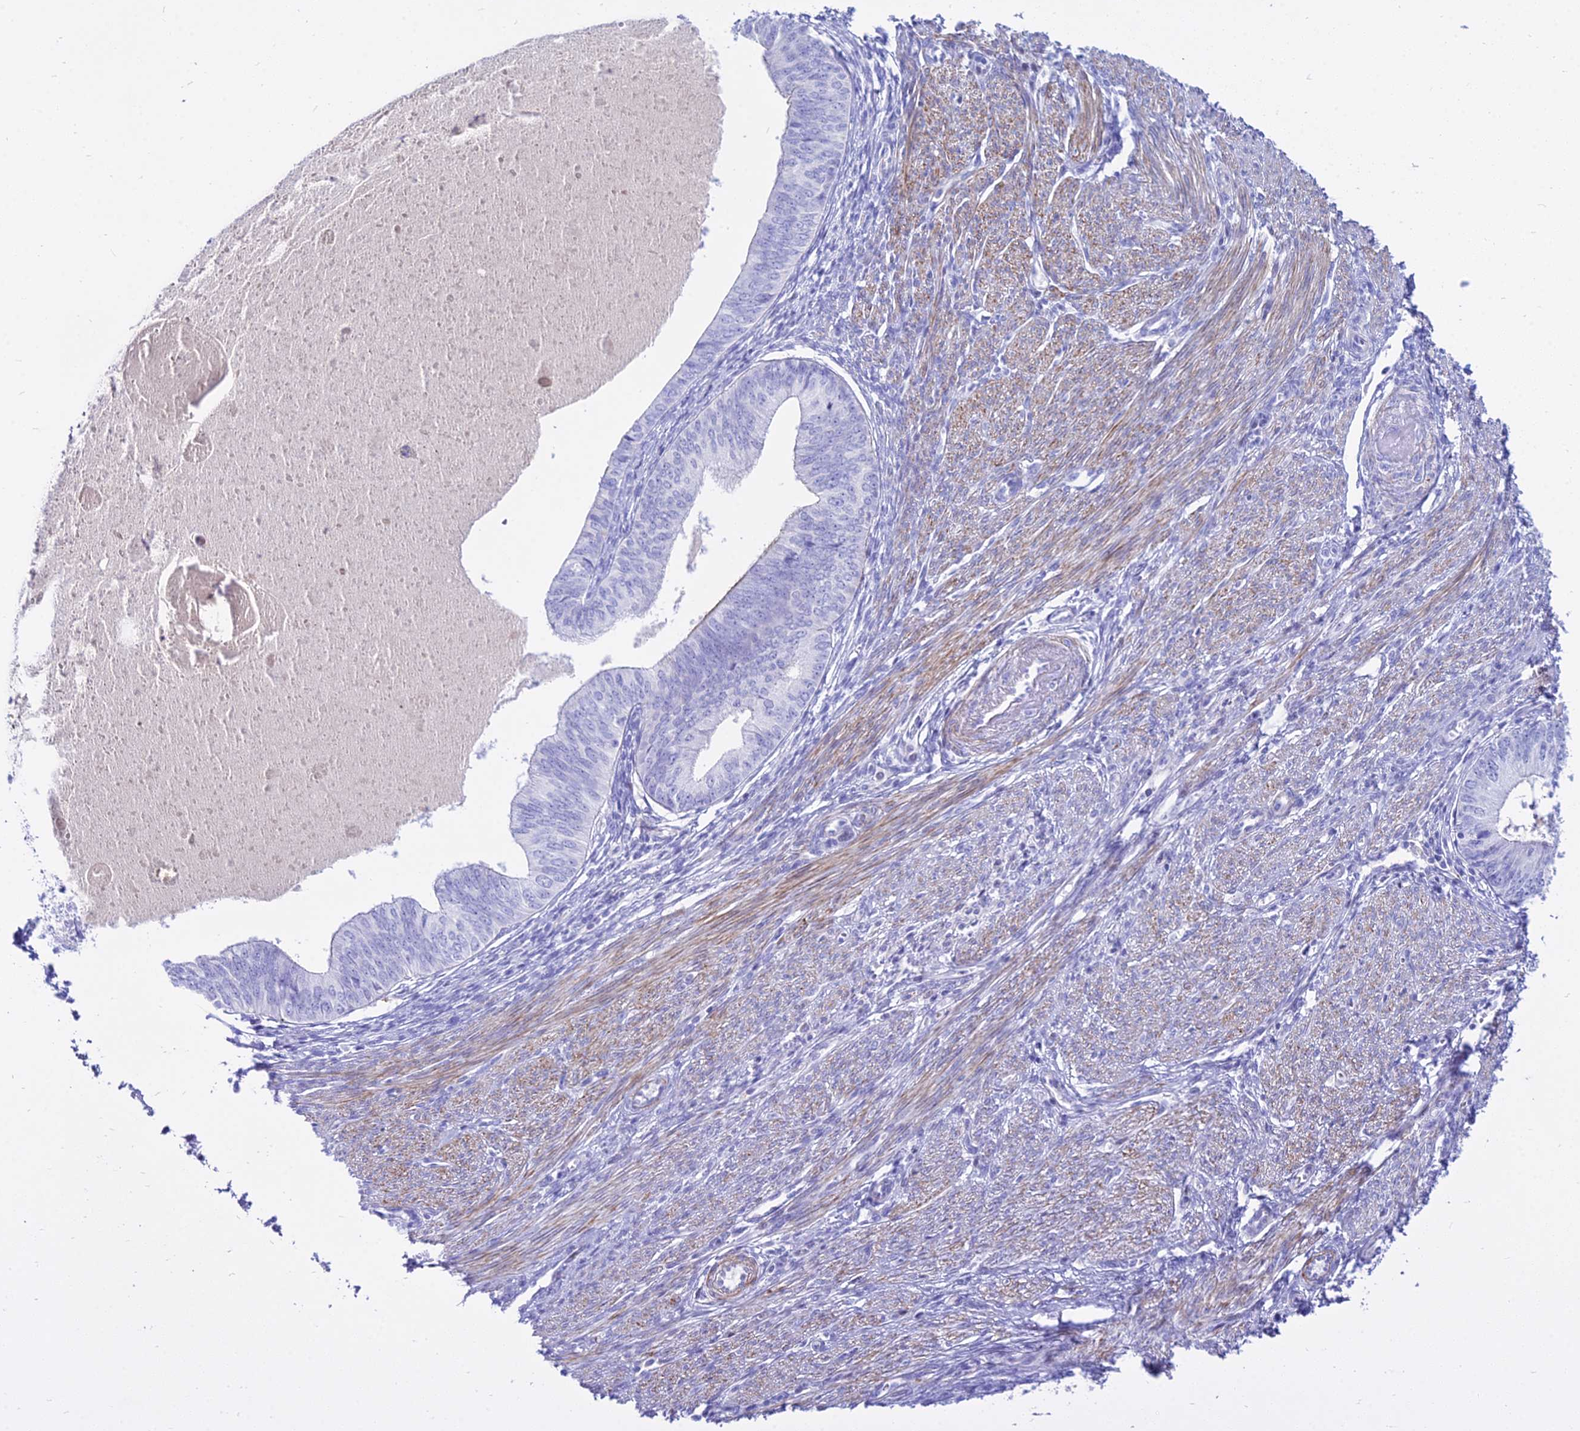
{"staining": {"intensity": "negative", "quantity": "none", "location": "none"}, "tissue": "endometrial cancer", "cell_type": "Tumor cells", "image_type": "cancer", "snomed": [{"axis": "morphology", "description": "Adenocarcinoma, NOS"}, {"axis": "topography", "description": "Endometrium"}], "caption": "Immunohistochemistry (IHC) histopathology image of neoplastic tissue: adenocarcinoma (endometrial) stained with DAB exhibits no significant protein positivity in tumor cells.", "gene": "DLX1", "patient": {"sex": "female", "age": 68}}